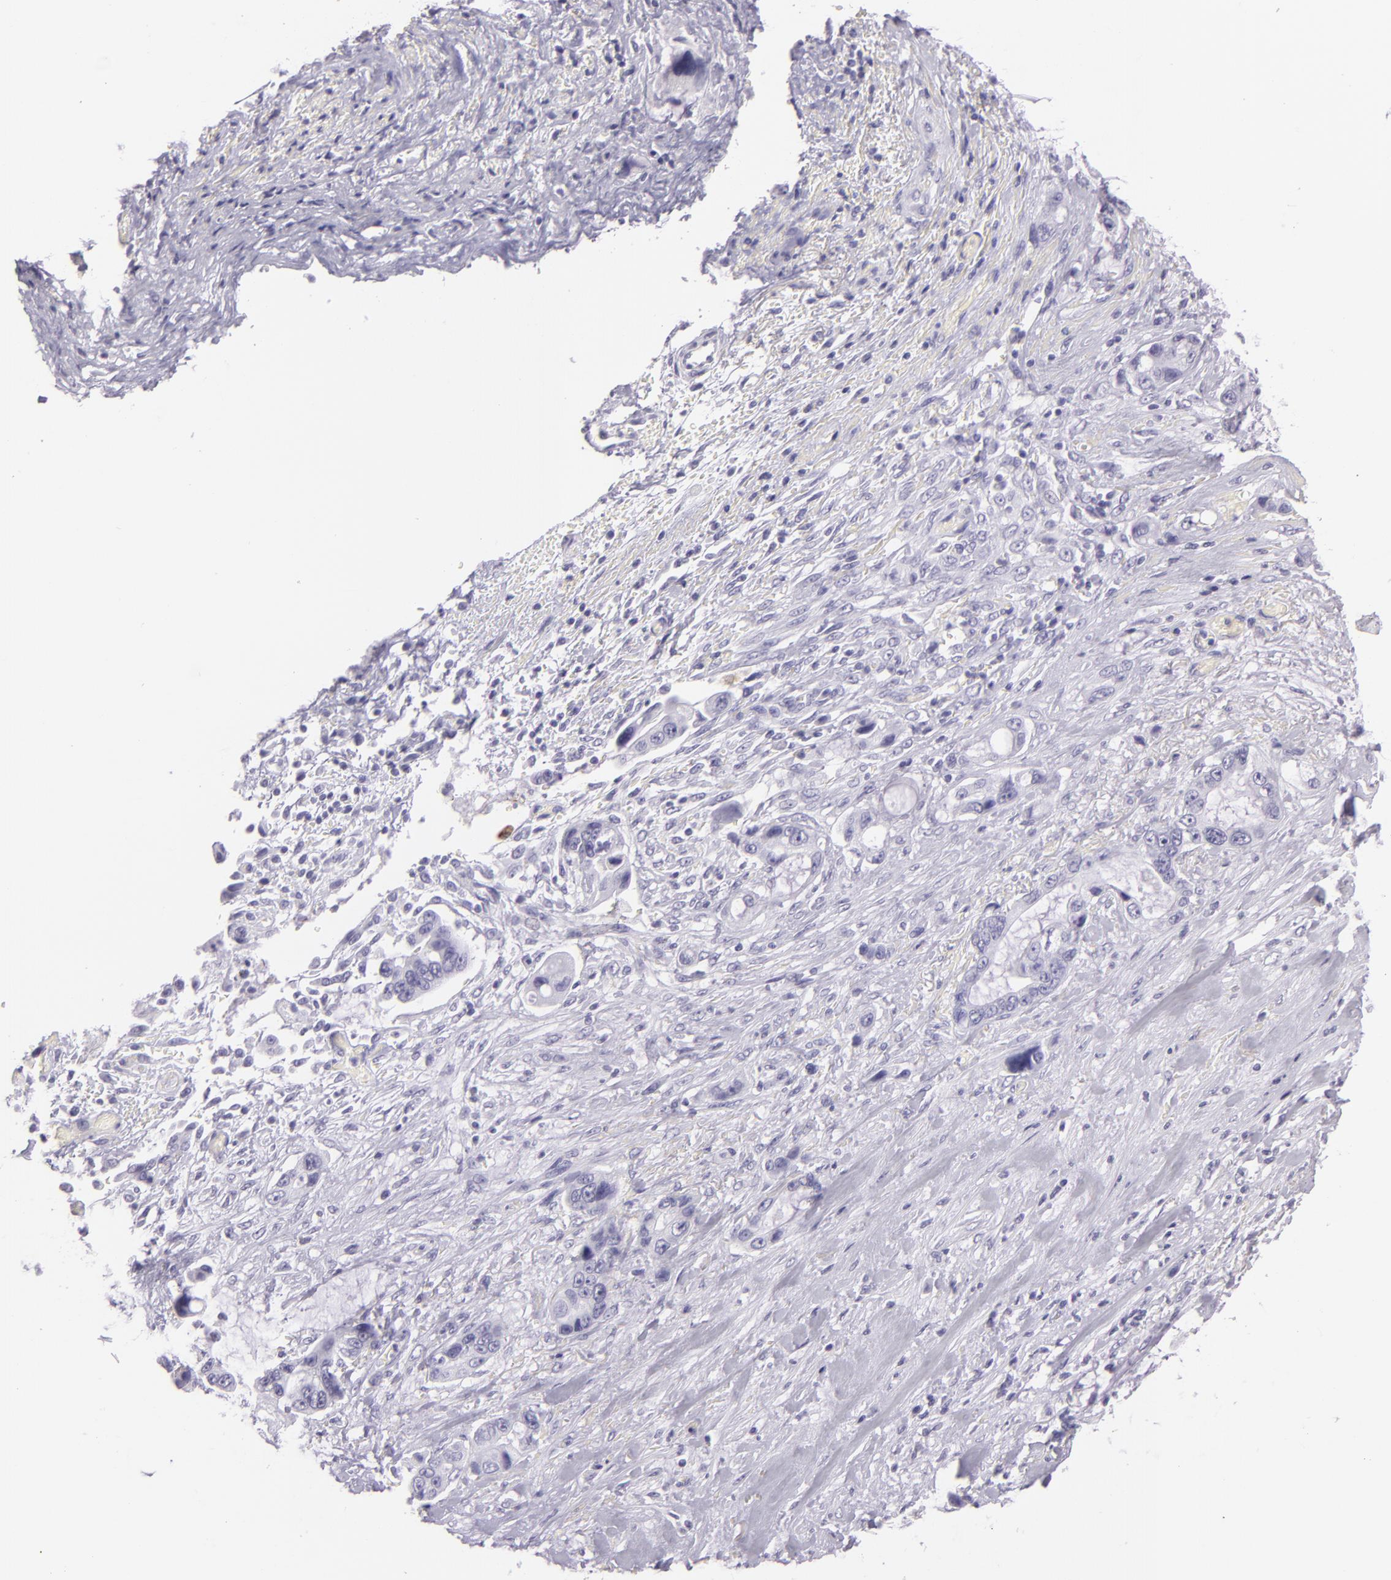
{"staining": {"intensity": "moderate", "quantity": "25%-75%", "location": "cytoplasmic/membranous"}, "tissue": "pancreatic cancer", "cell_type": "Tumor cells", "image_type": "cancer", "snomed": [{"axis": "morphology", "description": "Adenocarcinoma, NOS"}, {"axis": "topography", "description": "Pancreas"}, {"axis": "topography", "description": "Stomach, upper"}], "caption": "Immunohistochemical staining of pancreatic cancer (adenocarcinoma) shows moderate cytoplasmic/membranous protein expression in about 25%-75% of tumor cells. The staining is performed using DAB (3,3'-diaminobenzidine) brown chromogen to label protein expression. The nuclei are counter-stained blue using hematoxylin.", "gene": "MUC6", "patient": {"sex": "male", "age": 77}}